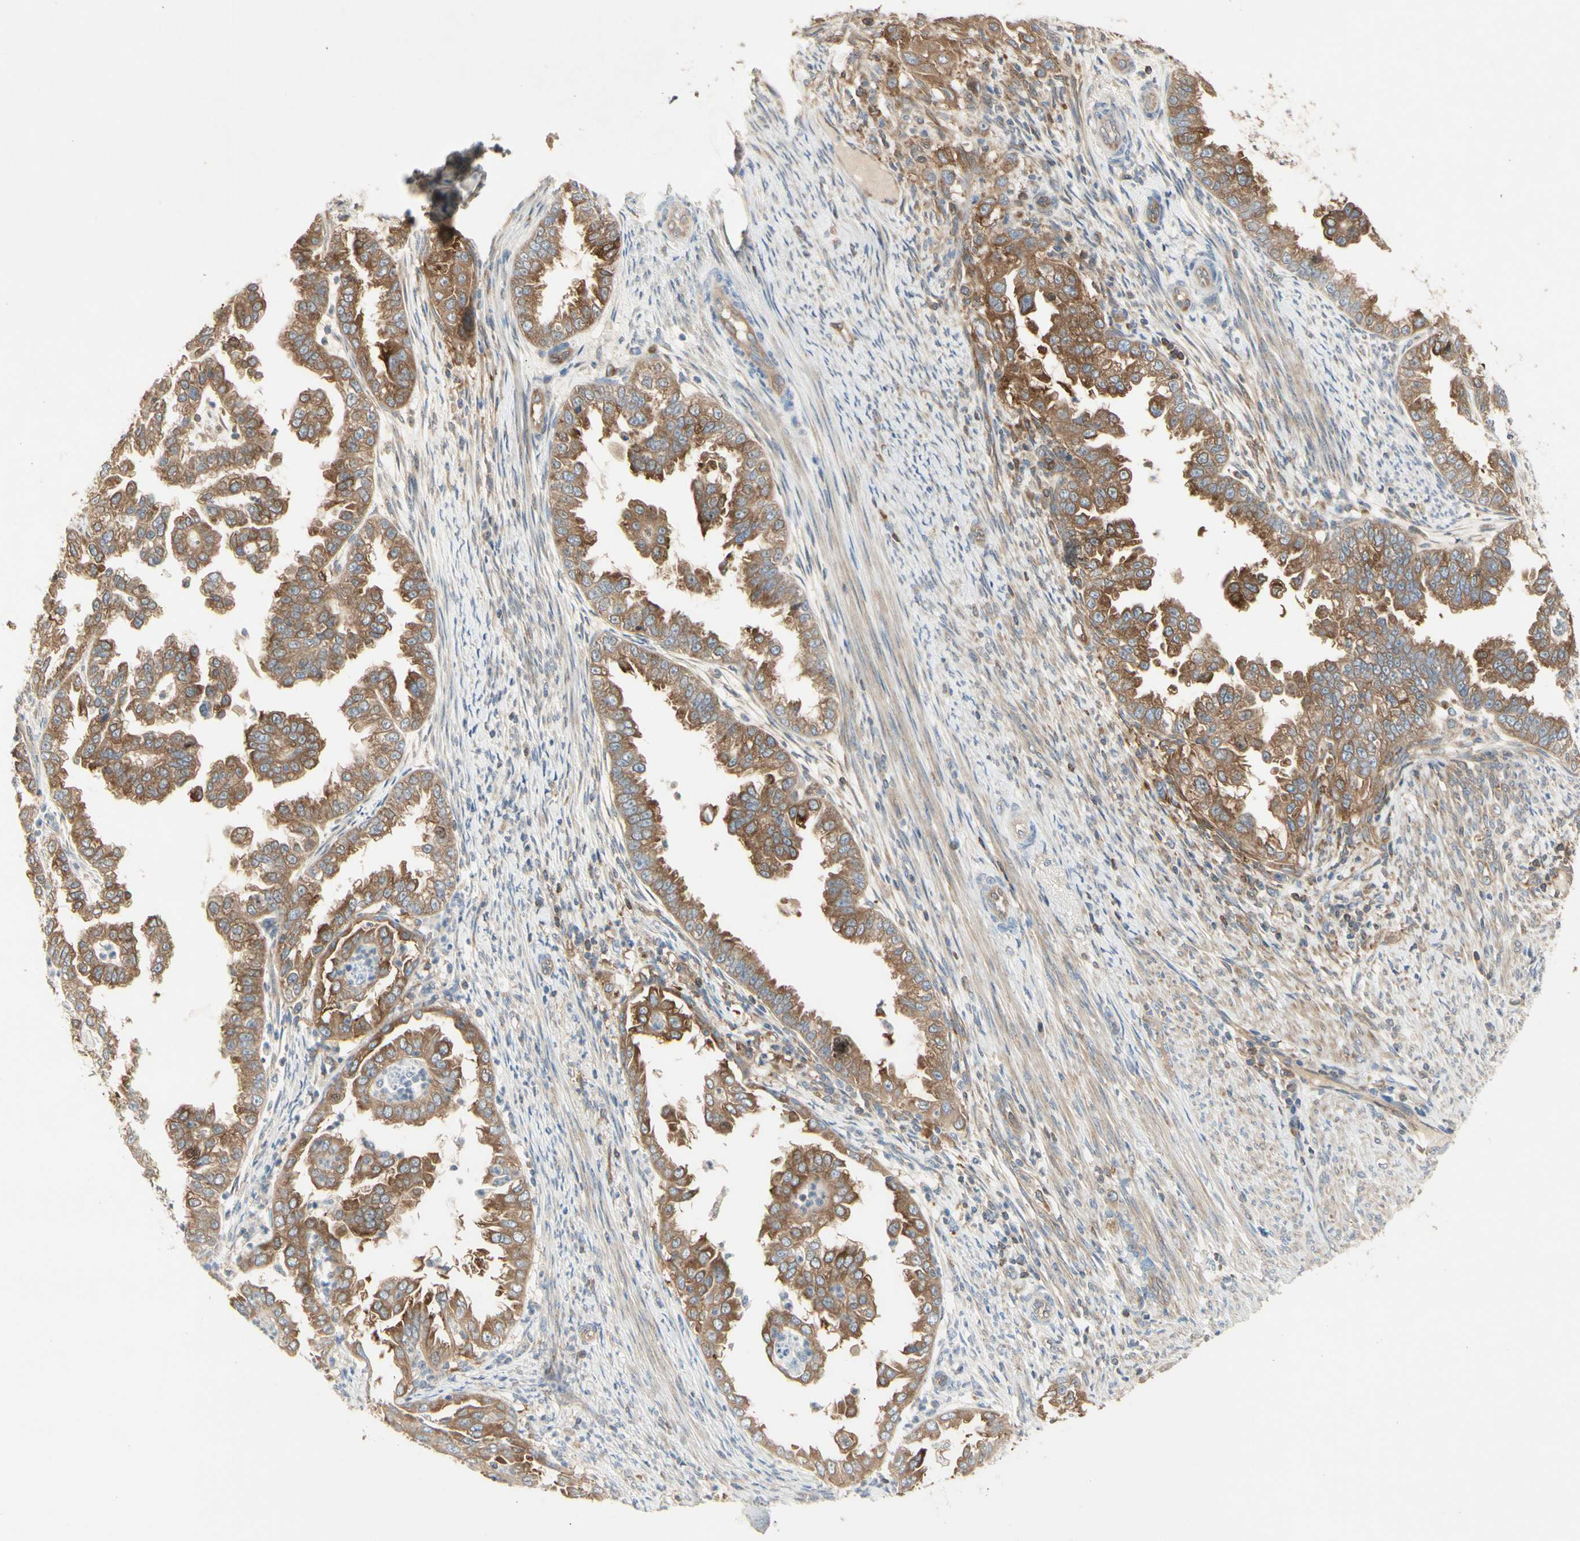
{"staining": {"intensity": "strong", "quantity": ">75%", "location": "cytoplasmic/membranous"}, "tissue": "endometrial cancer", "cell_type": "Tumor cells", "image_type": "cancer", "snomed": [{"axis": "morphology", "description": "Adenocarcinoma, NOS"}, {"axis": "topography", "description": "Endometrium"}], "caption": "Protein expression analysis of endometrial adenocarcinoma exhibits strong cytoplasmic/membranous staining in approximately >75% of tumor cells.", "gene": "NFKB2", "patient": {"sex": "female", "age": 85}}